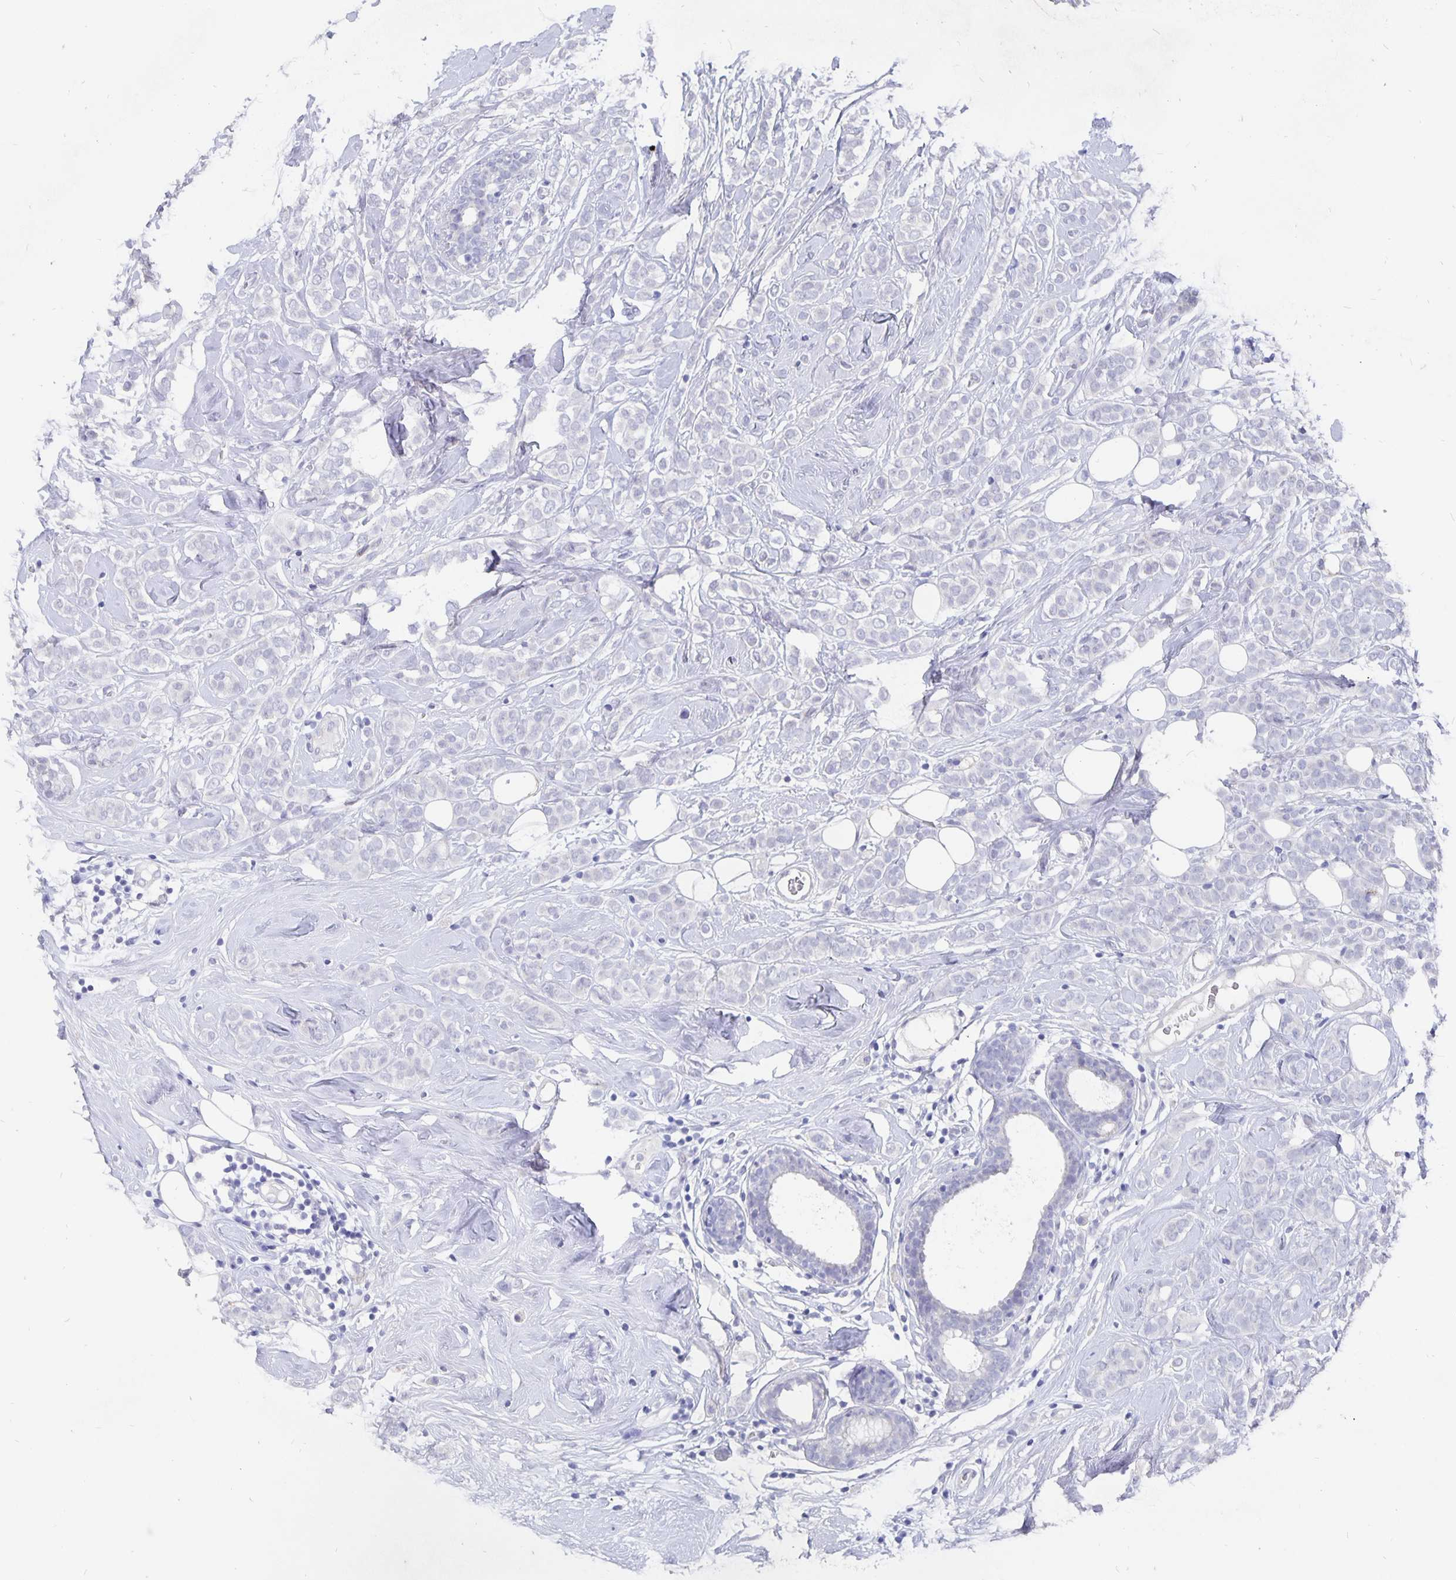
{"staining": {"intensity": "negative", "quantity": "none", "location": "none"}, "tissue": "breast cancer", "cell_type": "Tumor cells", "image_type": "cancer", "snomed": [{"axis": "morphology", "description": "Lobular carcinoma"}, {"axis": "topography", "description": "Breast"}], "caption": "Protein analysis of breast lobular carcinoma displays no significant expression in tumor cells.", "gene": "SMOC1", "patient": {"sex": "female", "age": 49}}